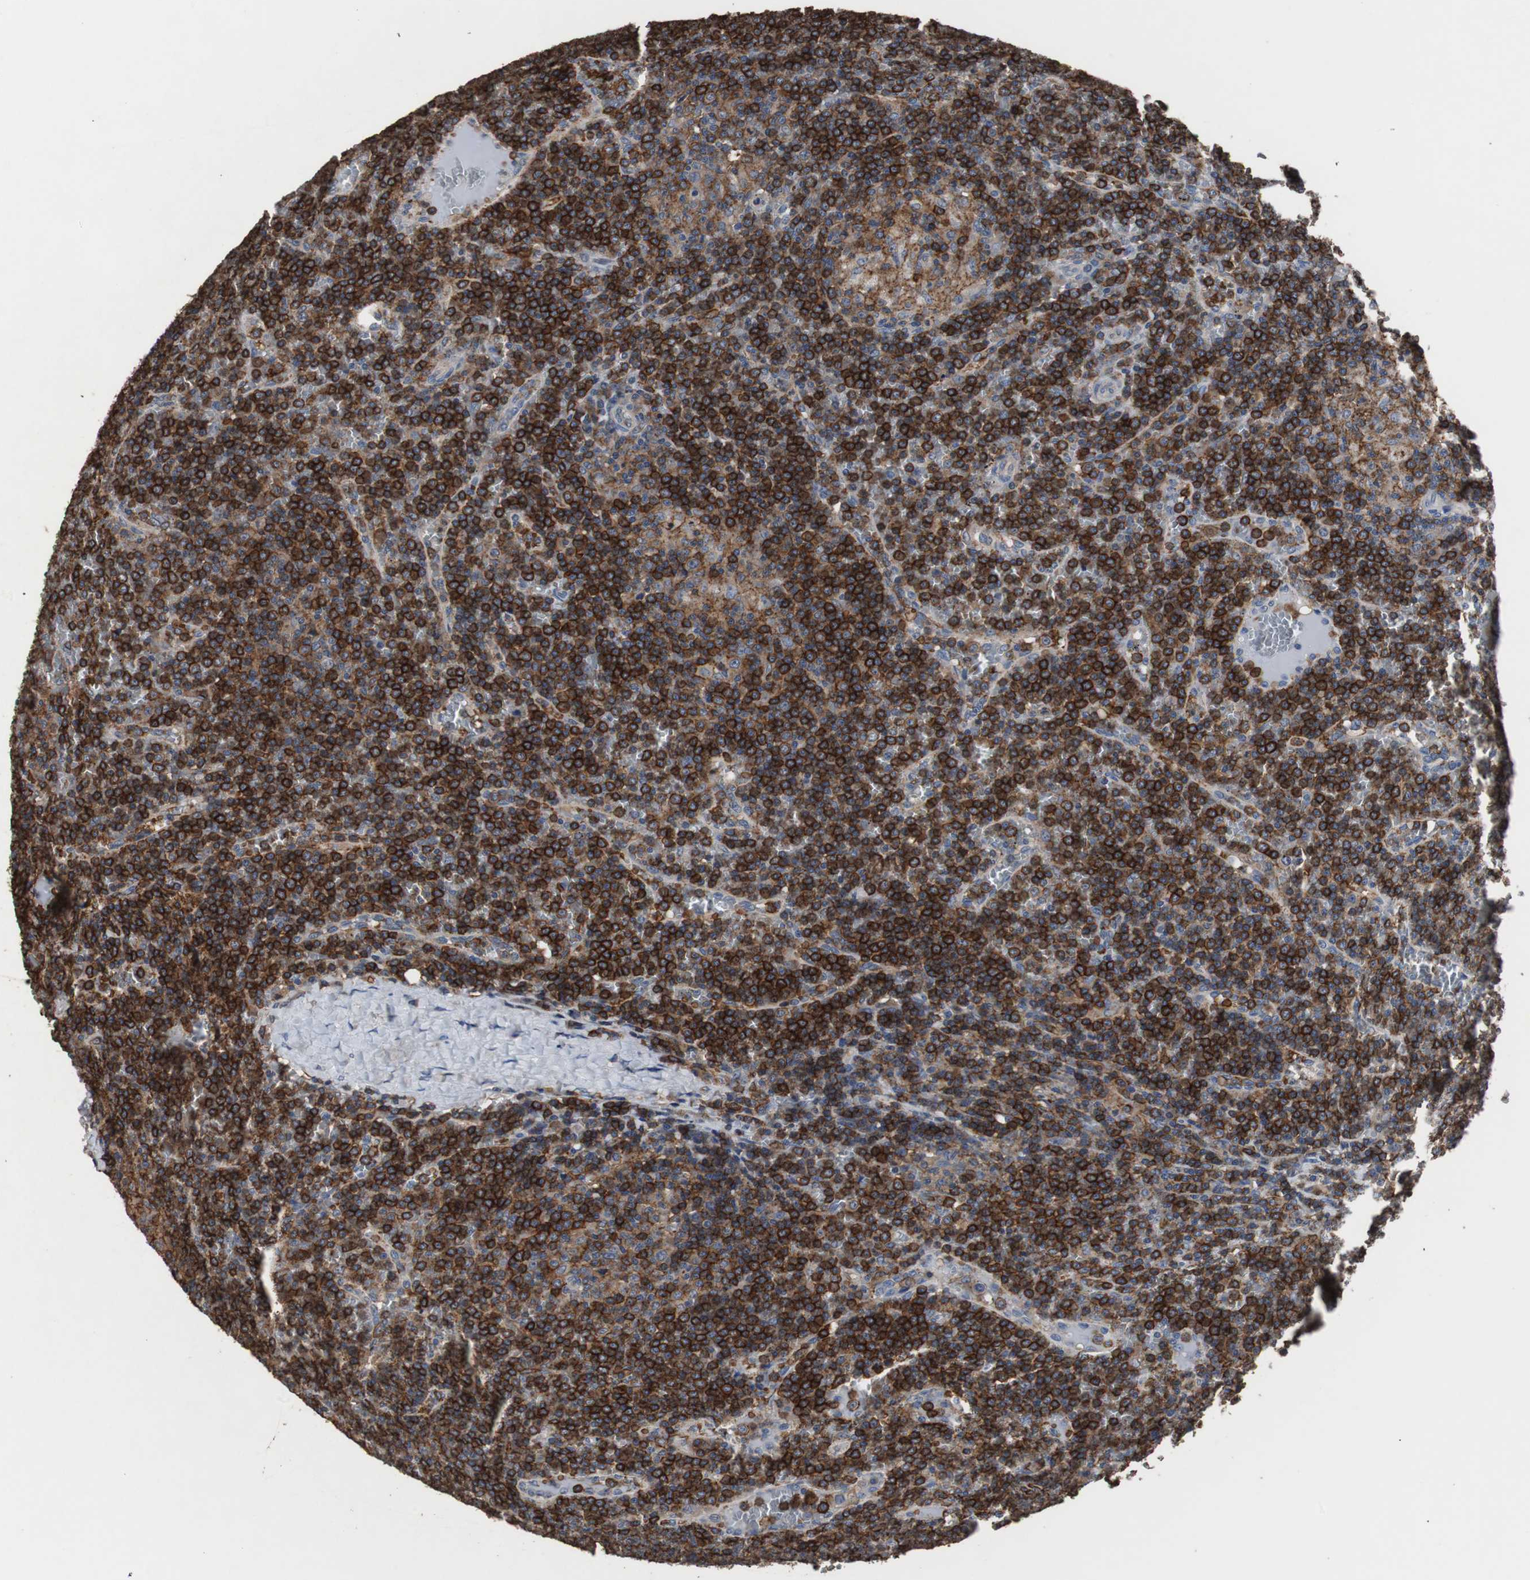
{"staining": {"intensity": "strong", "quantity": ">75%", "location": "cytoplasmic/membranous"}, "tissue": "lymphoma", "cell_type": "Tumor cells", "image_type": "cancer", "snomed": [{"axis": "morphology", "description": "Malignant lymphoma, non-Hodgkin's type, Low grade"}, {"axis": "topography", "description": "Spleen"}], "caption": "The immunohistochemical stain shows strong cytoplasmic/membranous expression in tumor cells of lymphoma tissue. Nuclei are stained in blue.", "gene": "SCIMP", "patient": {"sex": "female", "age": 19}}